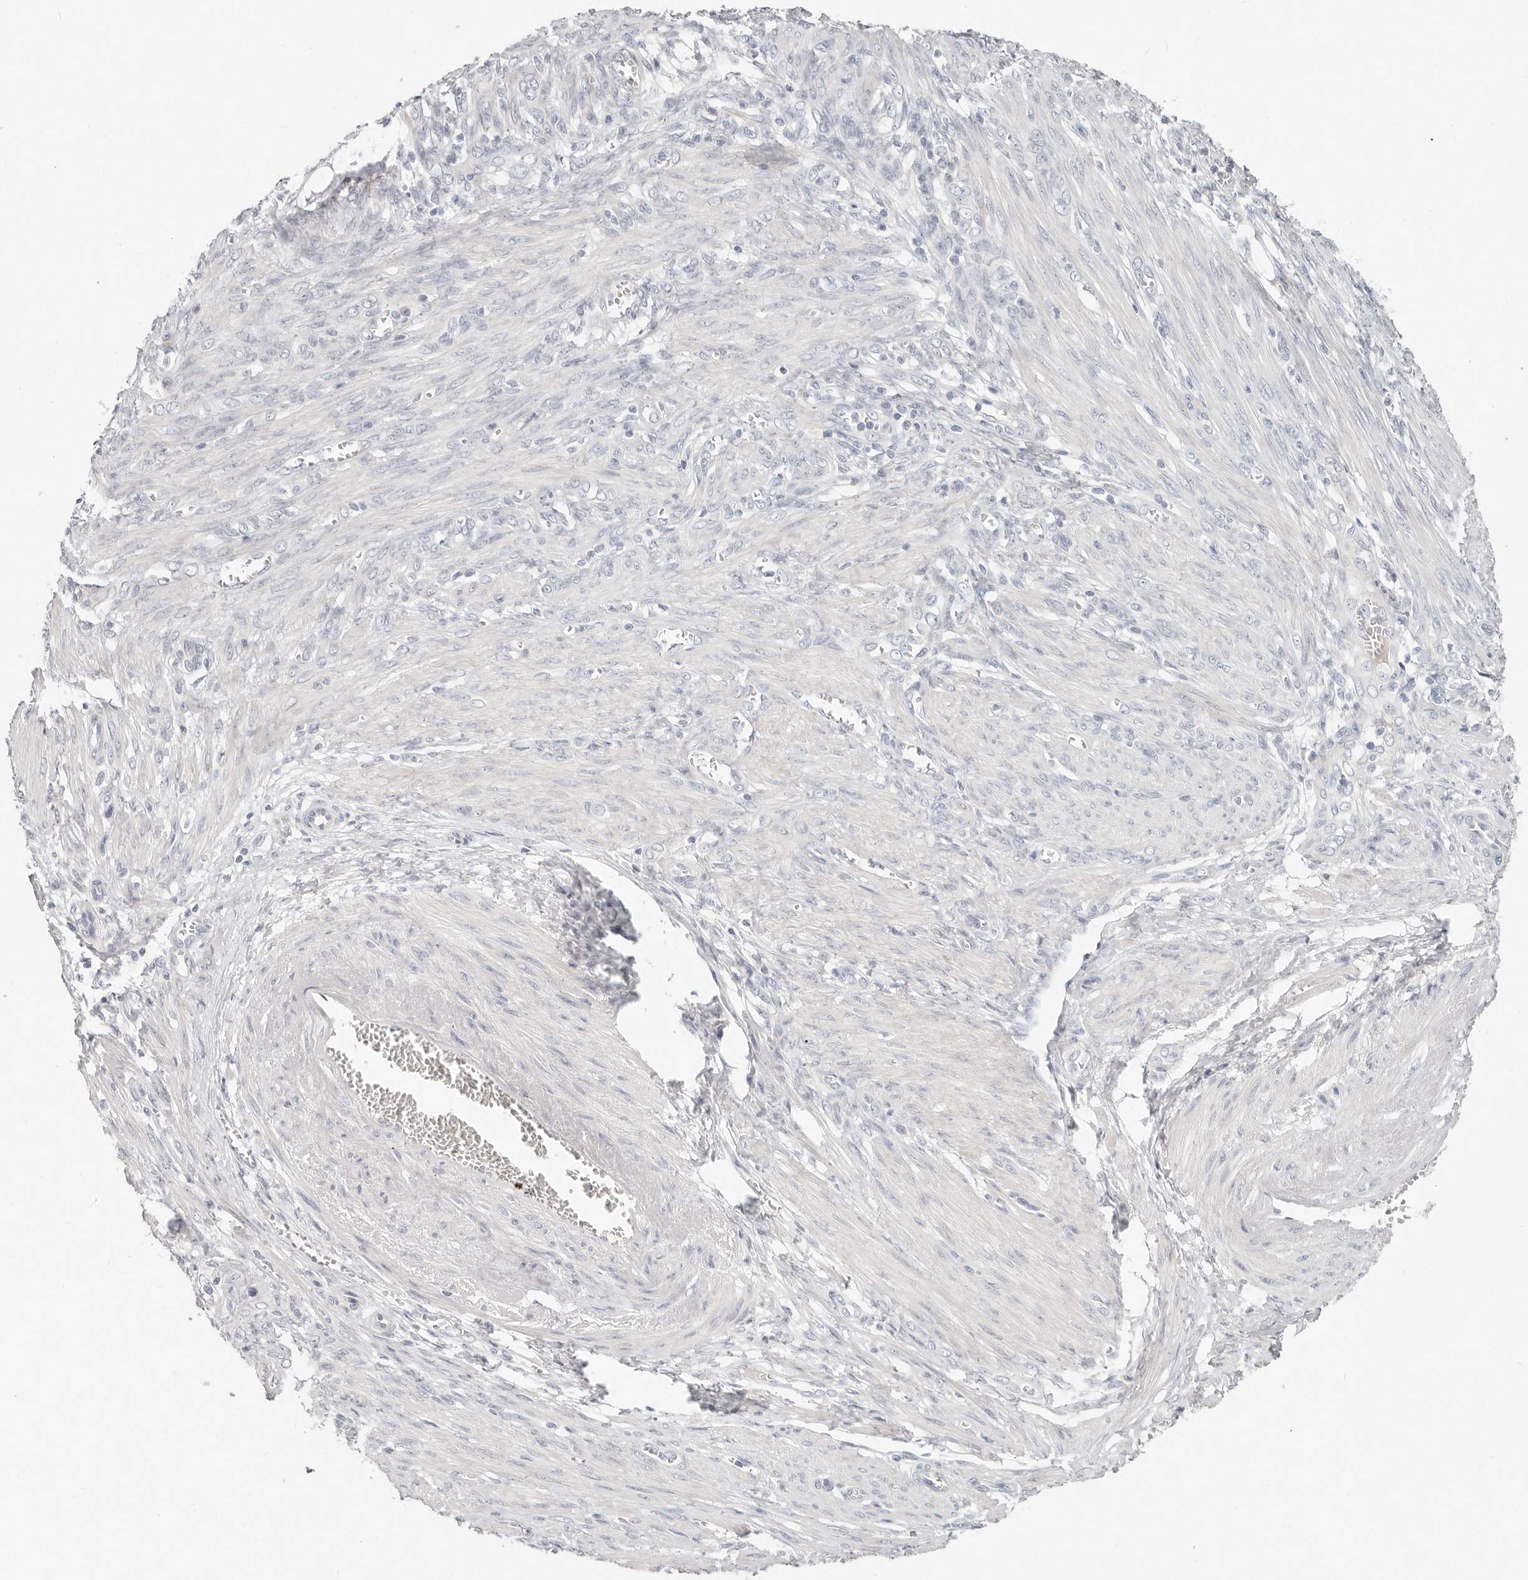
{"staining": {"intensity": "negative", "quantity": "none", "location": "none"}, "tissue": "endometrial cancer", "cell_type": "Tumor cells", "image_type": "cancer", "snomed": [{"axis": "morphology", "description": "Adenocarcinoma, NOS"}, {"axis": "topography", "description": "Endometrium"}], "caption": "Tumor cells are negative for protein expression in human endometrial cancer.", "gene": "TMEM63B", "patient": {"sex": "female", "age": 49}}